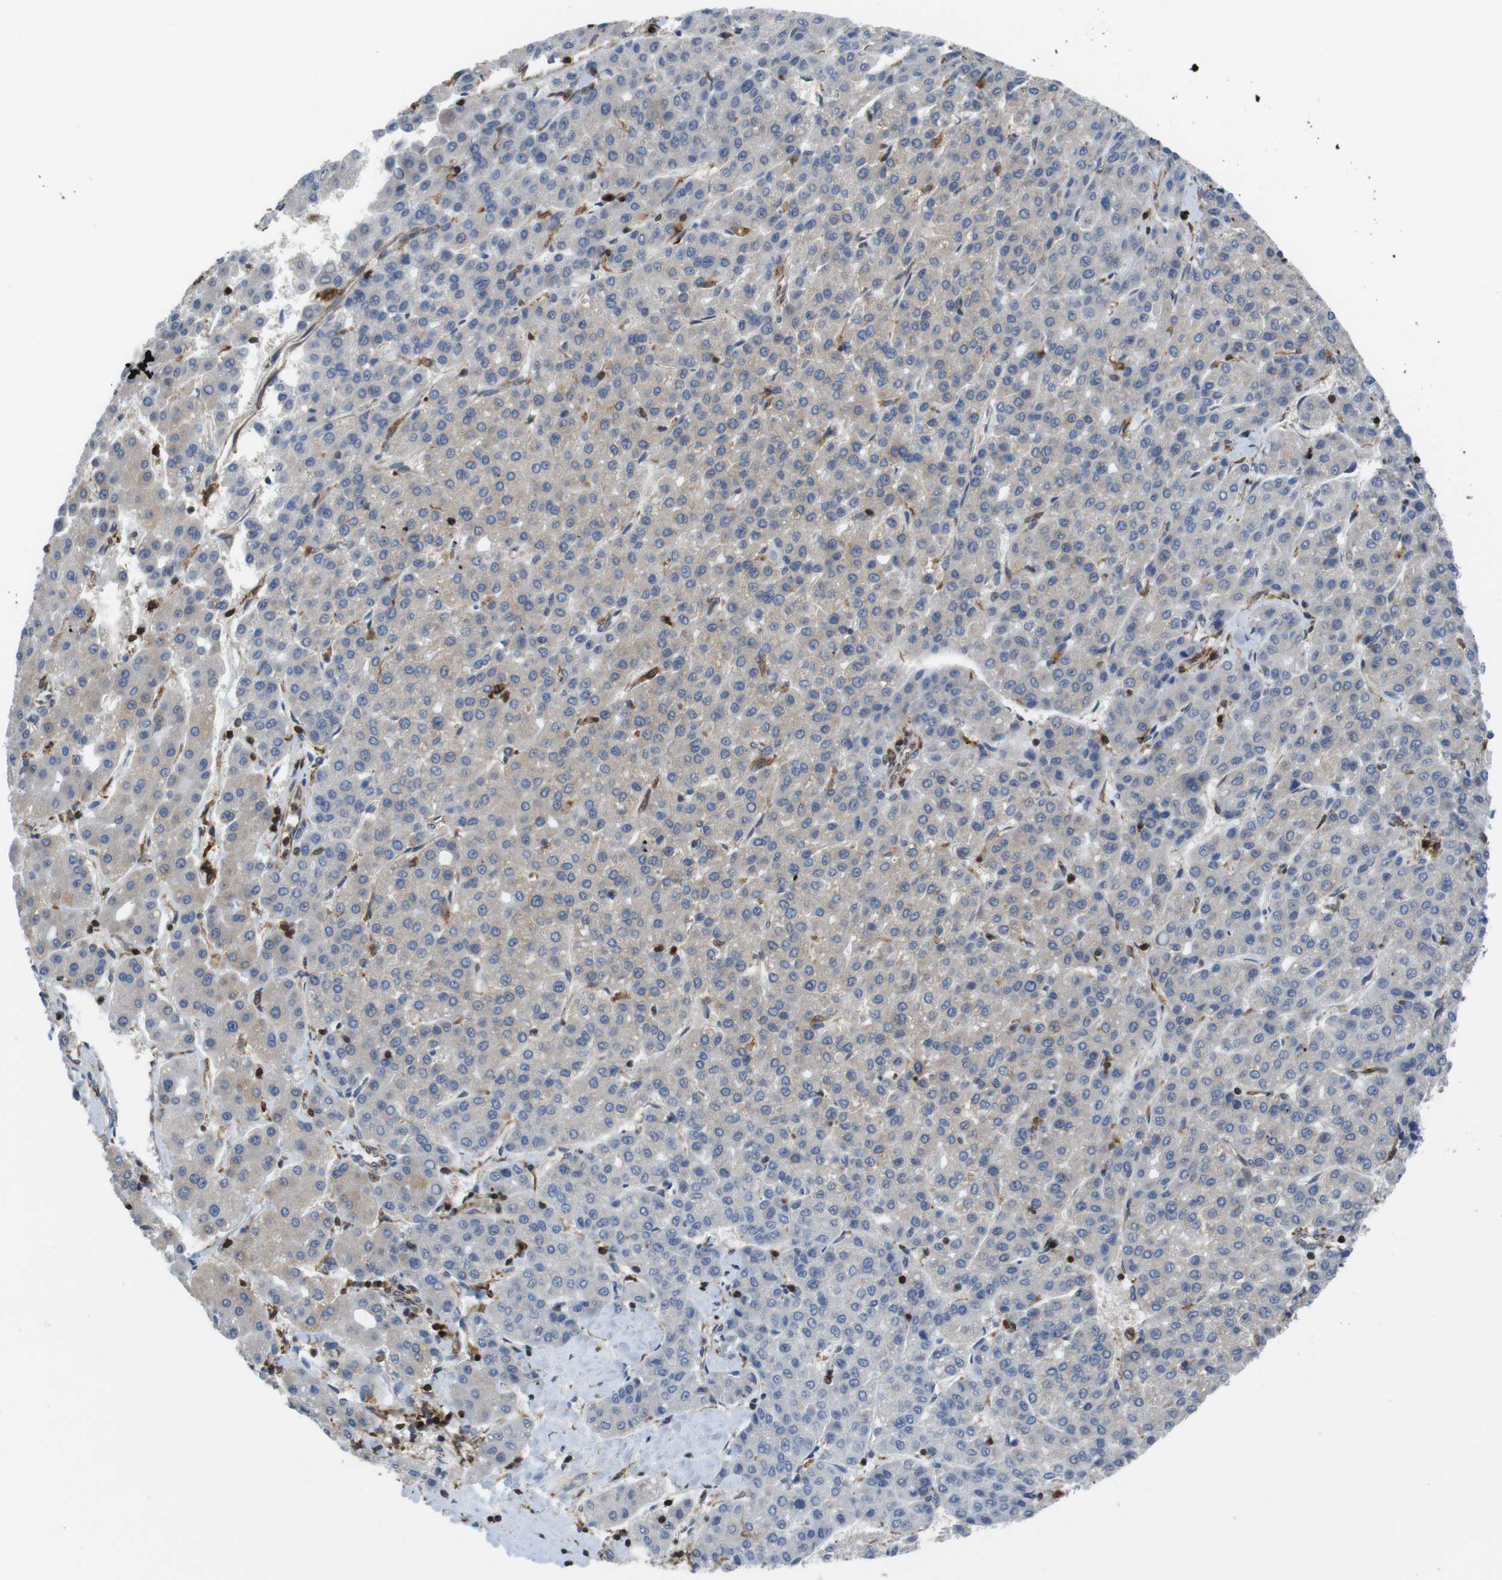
{"staining": {"intensity": "negative", "quantity": "none", "location": "none"}, "tissue": "liver cancer", "cell_type": "Tumor cells", "image_type": "cancer", "snomed": [{"axis": "morphology", "description": "Carcinoma, Hepatocellular, NOS"}, {"axis": "topography", "description": "Liver"}], "caption": "A high-resolution photomicrograph shows IHC staining of liver hepatocellular carcinoma, which shows no significant staining in tumor cells.", "gene": "ARL6IP5", "patient": {"sex": "male", "age": 65}}